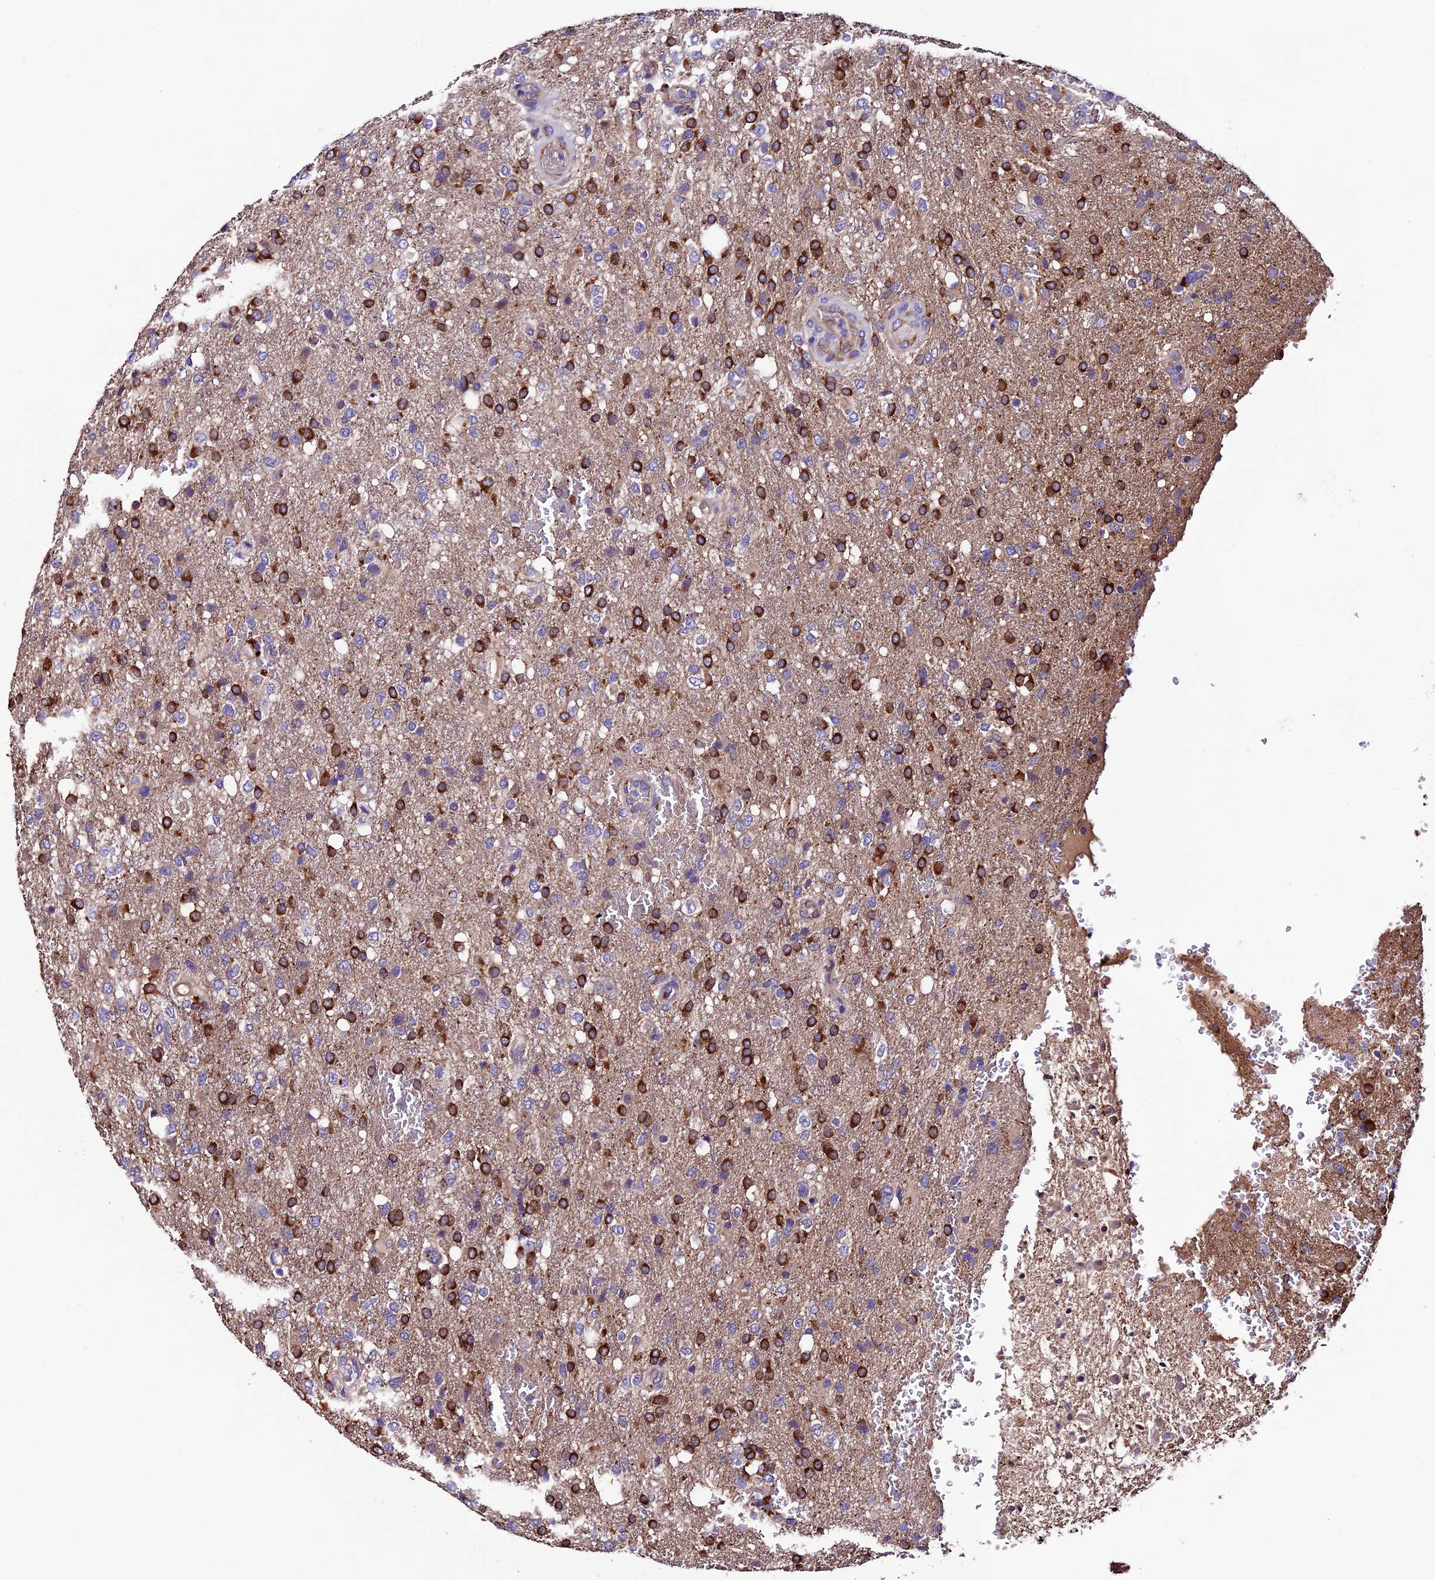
{"staining": {"intensity": "strong", "quantity": "25%-75%", "location": "cytoplasmic/membranous"}, "tissue": "glioma", "cell_type": "Tumor cells", "image_type": "cancer", "snomed": [{"axis": "morphology", "description": "Glioma, malignant, High grade"}, {"axis": "topography", "description": "Brain"}], "caption": "Protein staining exhibits strong cytoplasmic/membranous positivity in about 25%-75% of tumor cells in glioma.", "gene": "CLN5", "patient": {"sex": "female", "age": 74}}